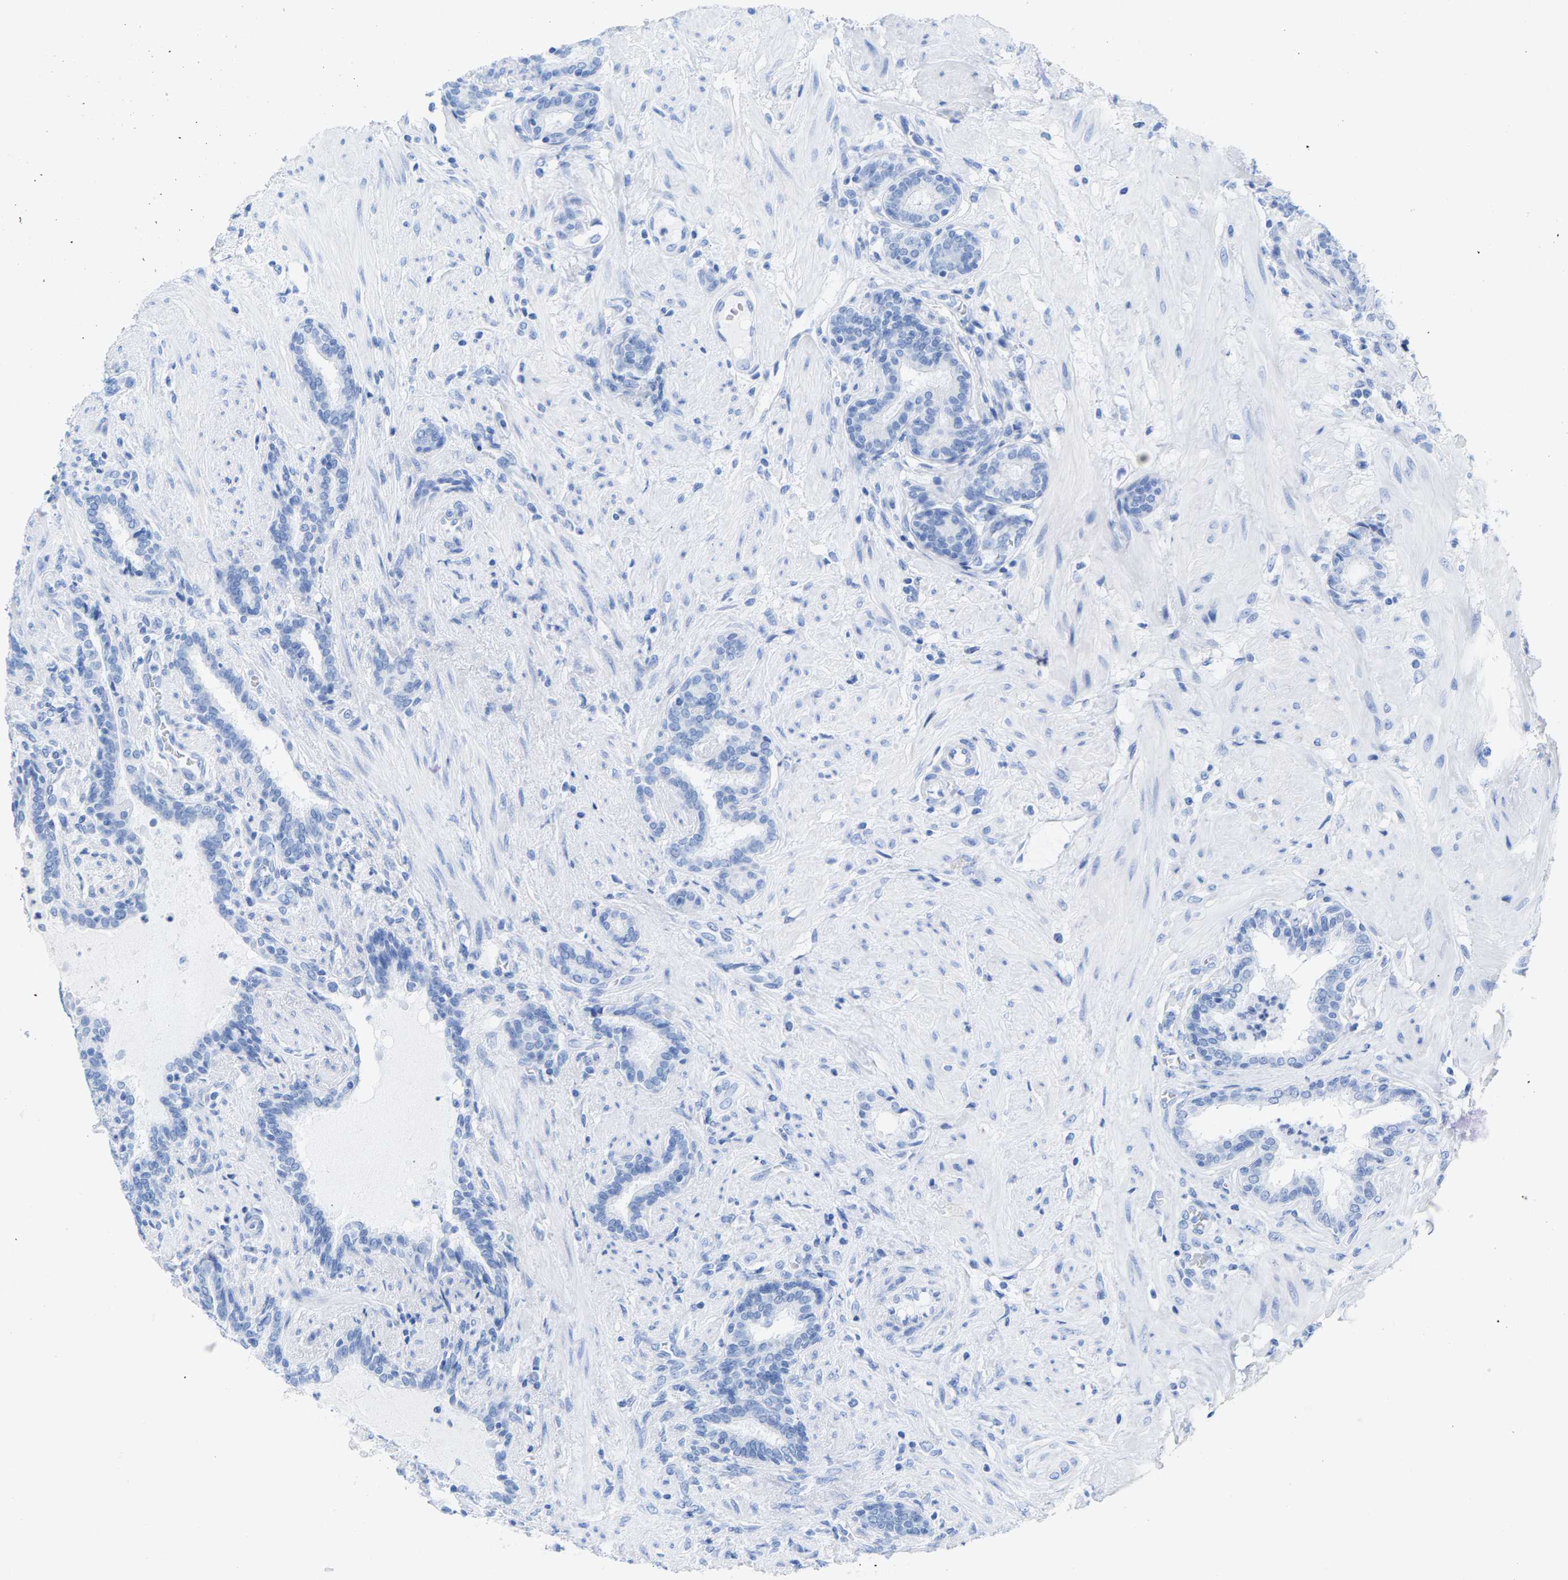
{"staining": {"intensity": "negative", "quantity": "none", "location": "none"}, "tissue": "prostate cancer", "cell_type": "Tumor cells", "image_type": "cancer", "snomed": [{"axis": "morphology", "description": "Adenocarcinoma, High grade"}, {"axis": "topography", "description": "Prostate"}], "caption": "High-grade adenocarcinoma (prostate) stained for a protein using immunohistochemistry (IHC) exhibits no positivity tumor cells.", "gene": "CPA1", "patient": {"sex": "male", "age": 50}}